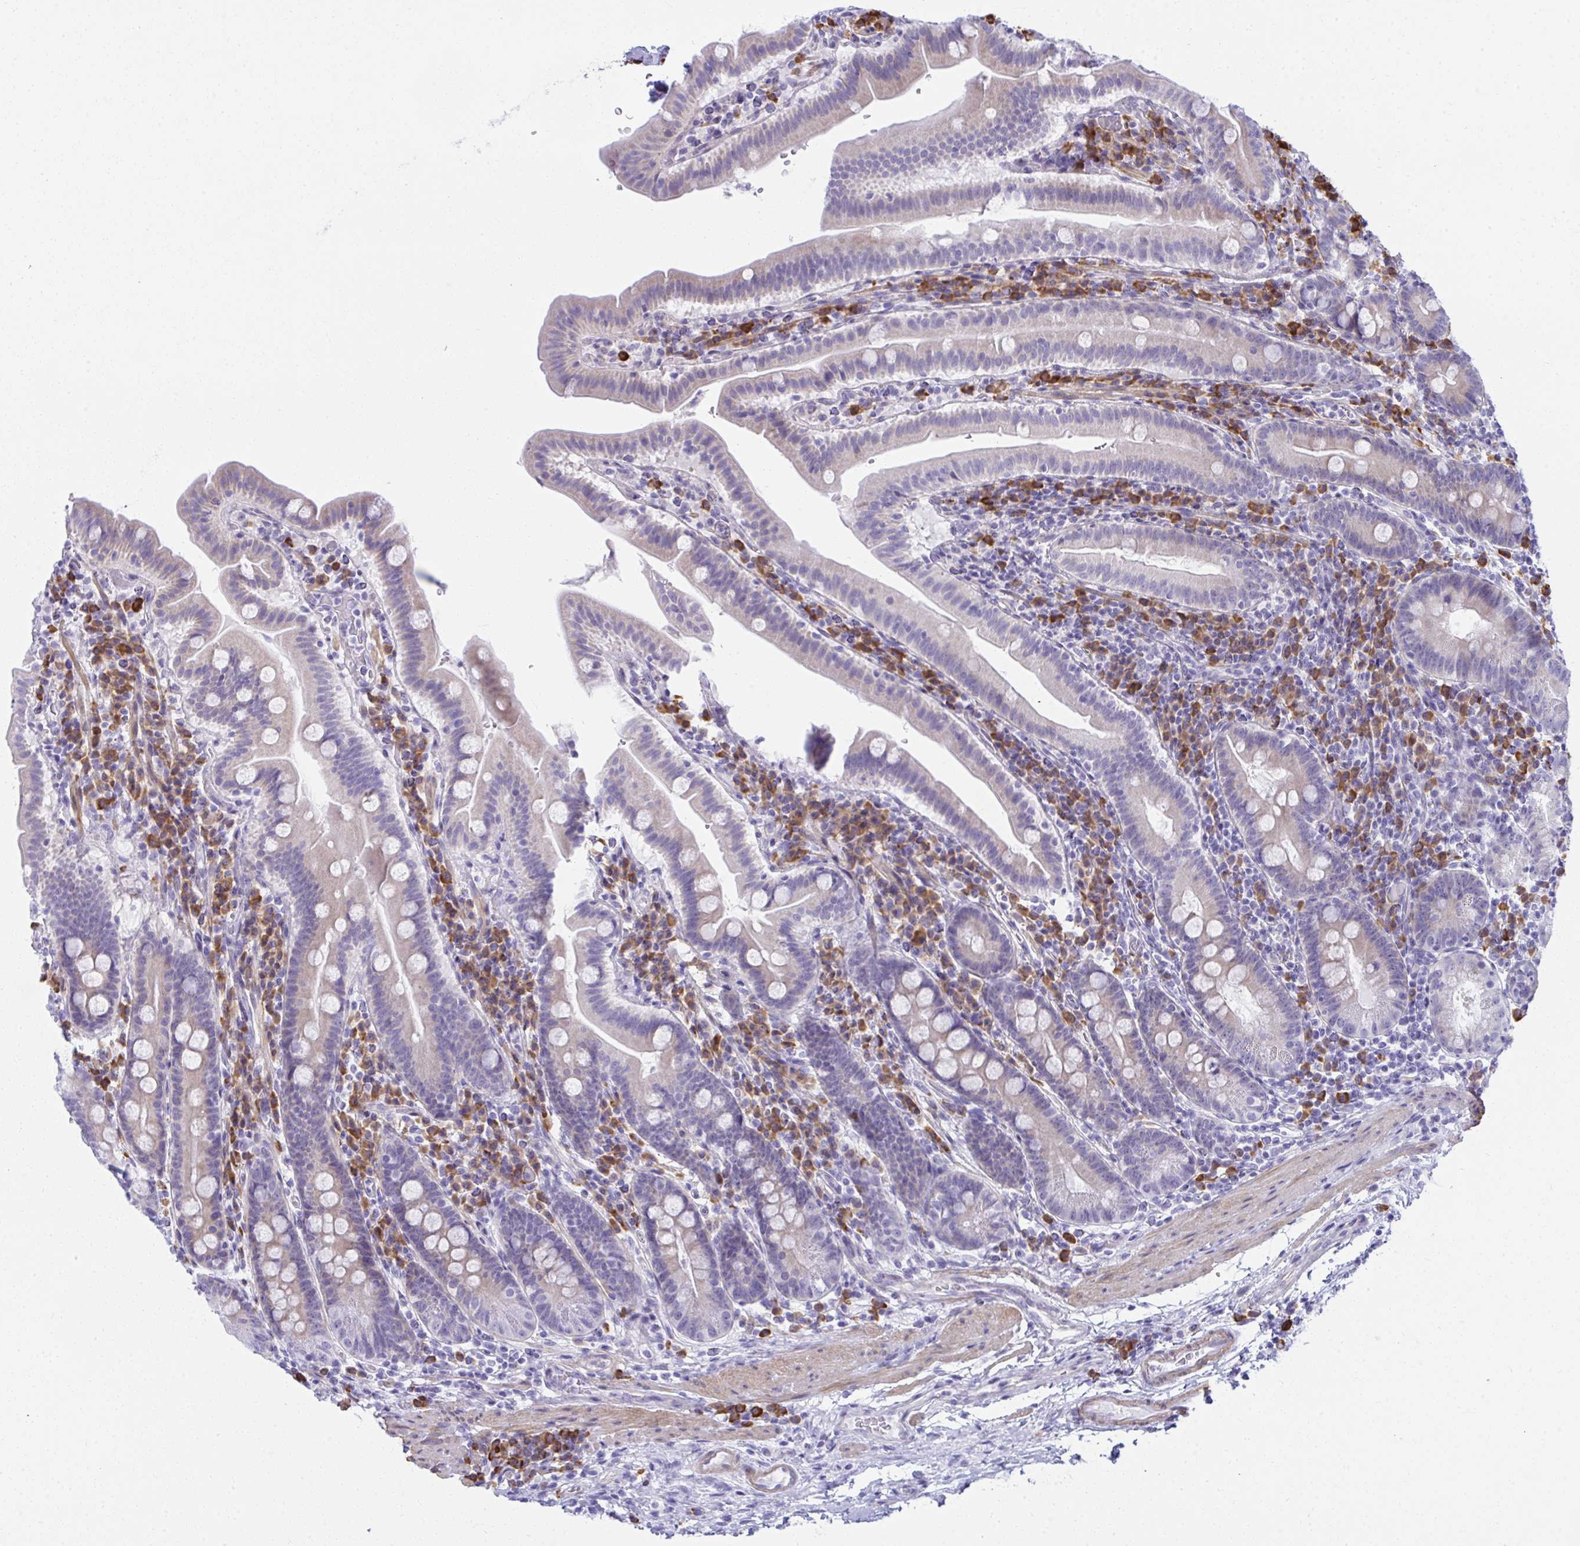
{"staining": {"intensity": "negative", "quantity": "none", "location": "none"}, "tissue": "small intestine", "cell_type": "Glandular cells", "image_type": "normal", "snomed": [{"axis": "morphology", "description": "Normal tissue, NOS"}, {"axis": "topography", "description": "Small intestine"}], "caption": "Human small intestine stained for a protein using immunohistochemistry demonstrates no expression in glandular cells.", "gene": "PUS7L", "patient": {"sex": "male", "age": 26}}